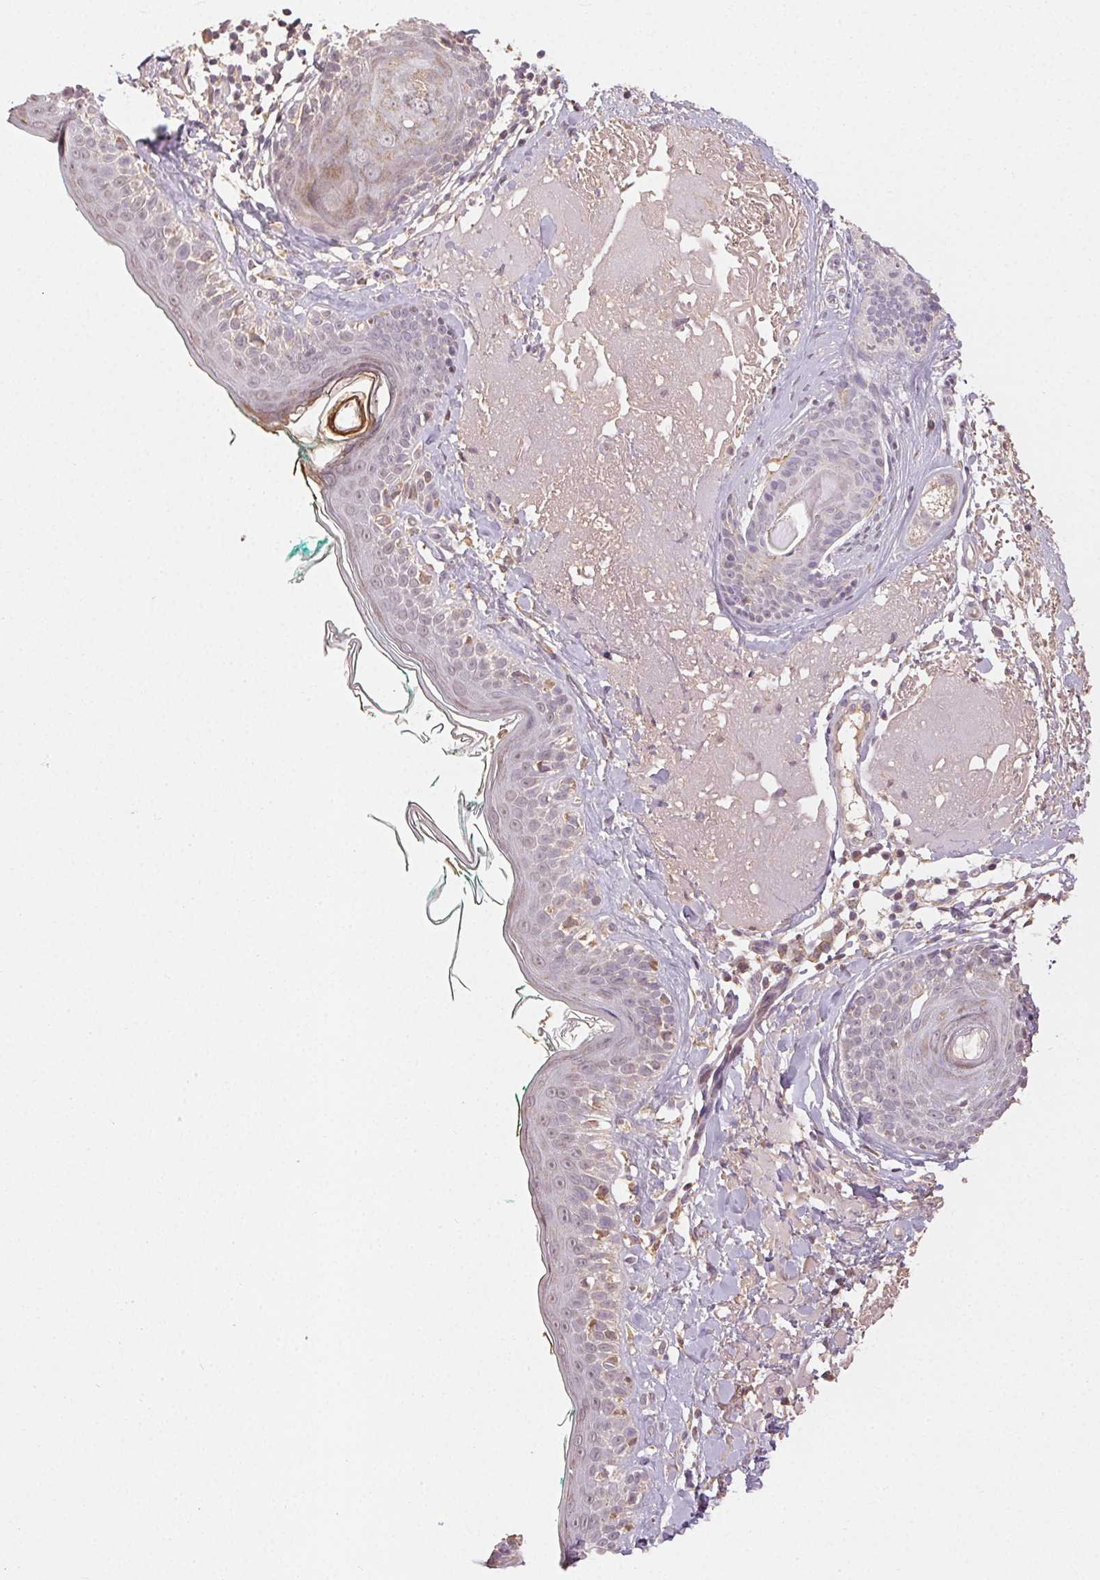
{"staining": {"intensity": "negative", "quantity": "none", "location": "none"}, "tissue": "skin", "cell_type": "Fibroblasts", "image_type": "normal", "snomed": [{"axis": "morphology", "description": "Normal tissue, NOS"}, {"axis": "topography", "description": "Skin"}], "caption": "Fibroblasts are negative for protein expression in benign human skin. Brightfield microscopy of IHC stained with DAB (3,3'-diaminobenzidine) (brown) and hematoxylin (blue), captured at high magnification.", "gene": "CLASP1", "patient": {"sex": "male", "age": 73}}